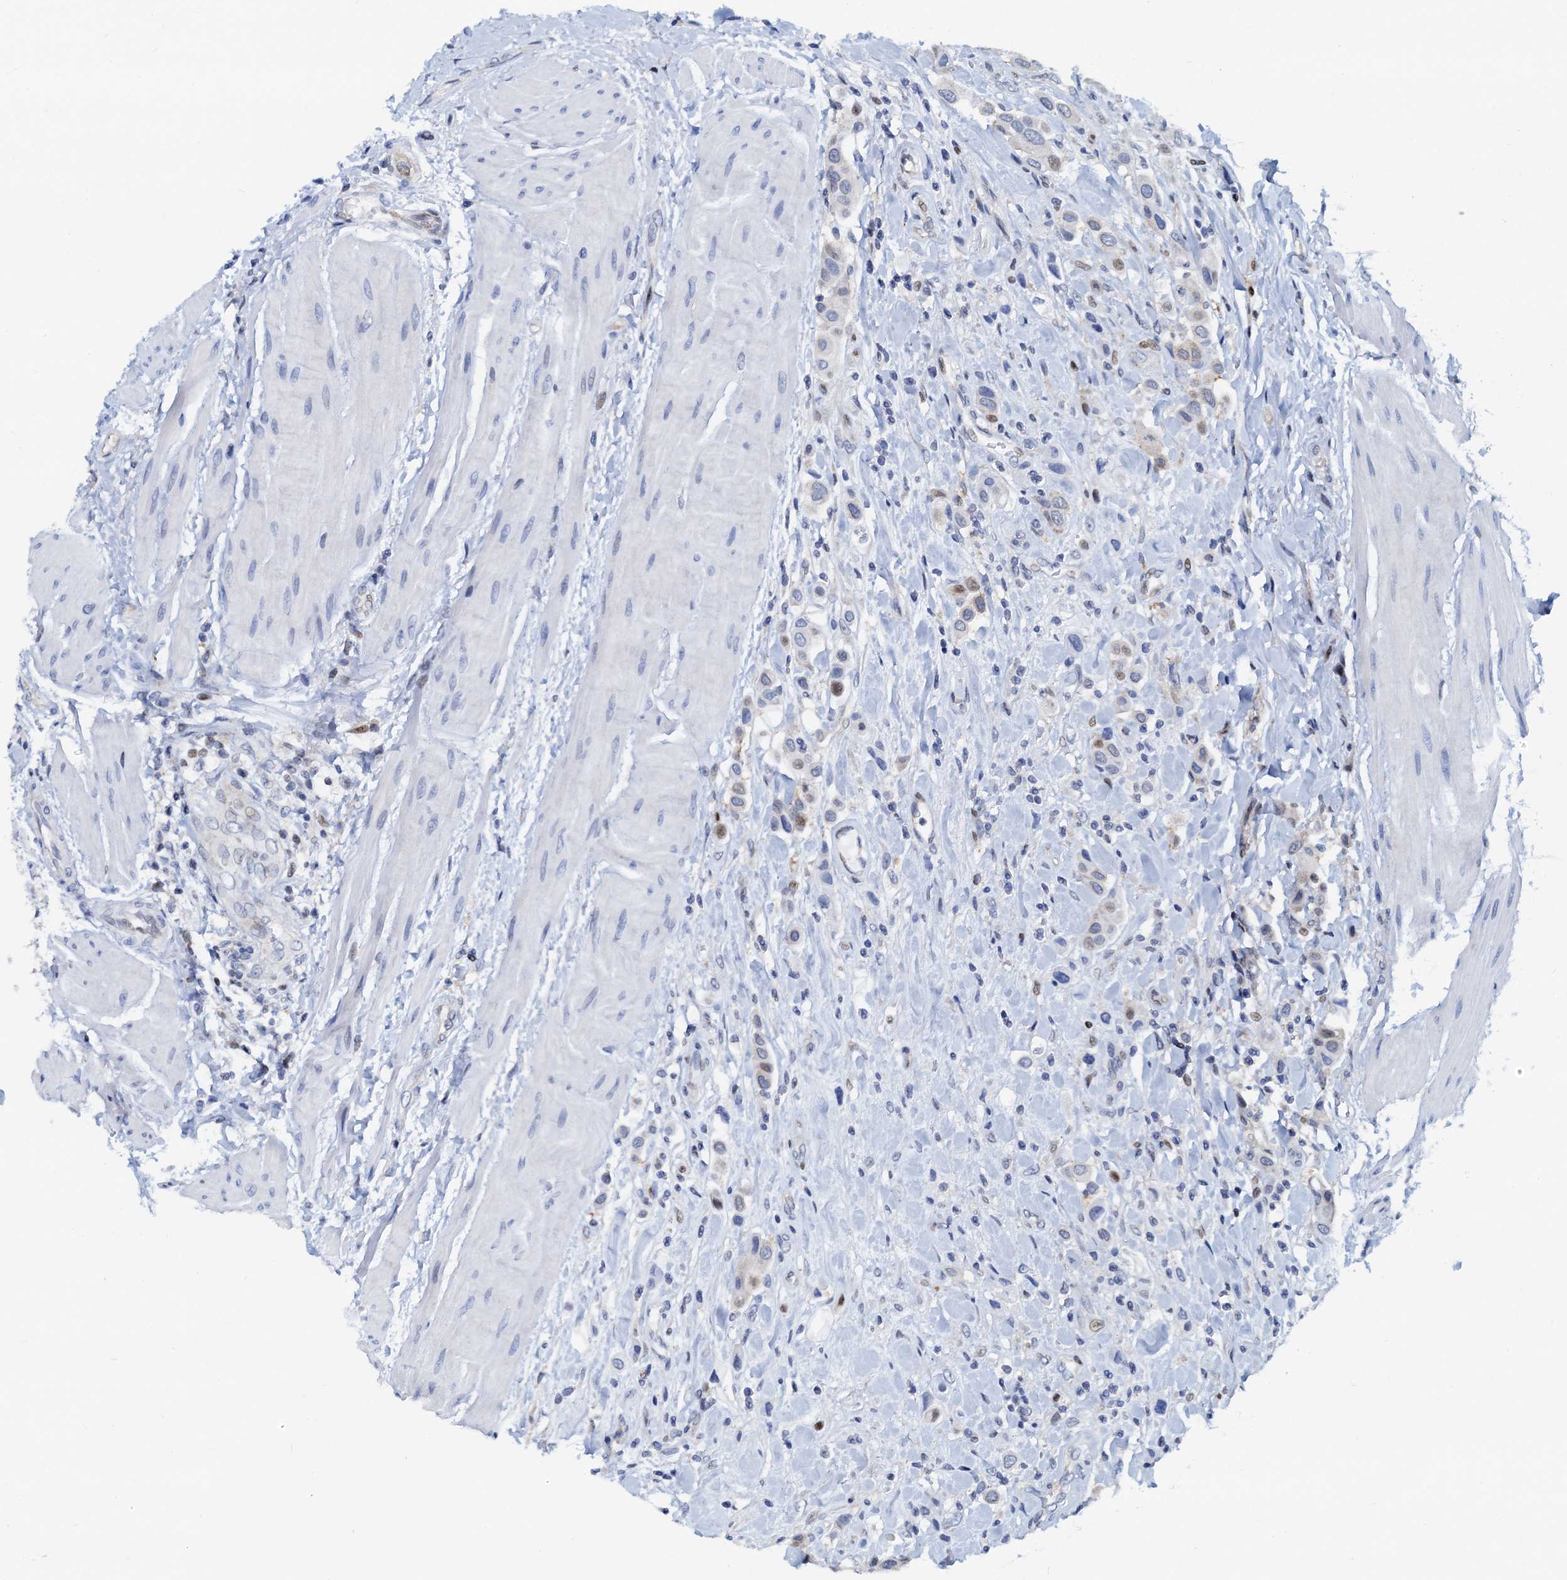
{"staining": {"intensity": "weak", "quantity": "<25%", "location": "nuclear"}, "tissue": "urothelial cancer", "cell_type": "Tumor cells", "image_type": "cancer", "snomed": [{"axis": "morphology", "description": "Urothelial carcinoma, High grade"}, {"axis": "topography", "description": "Urinary bladder"}], "caption": "An immunohistochemistry image of urothelial cancer is shown. There is no staining in tumor cells of urothelial cancer.", "gene": "PTGES3", "patient": {"sex": "male", "age": 50}}